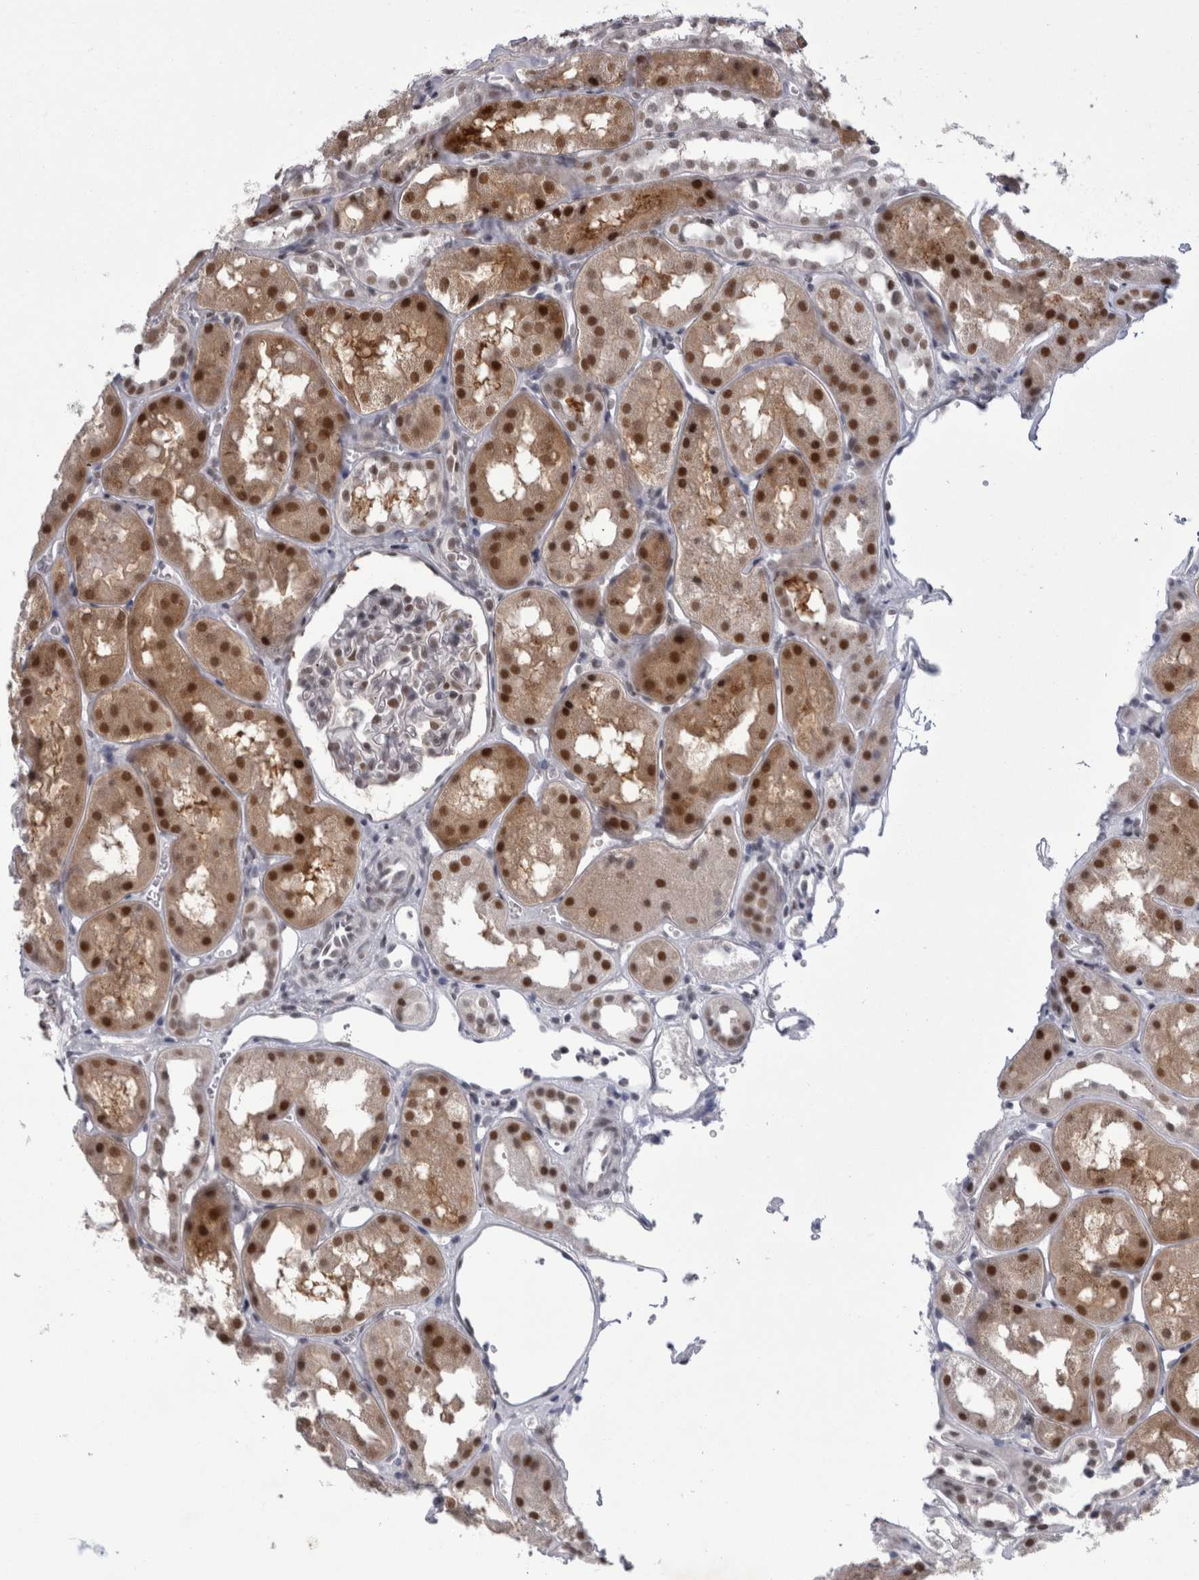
{"staining": {"intensity": "moderate", "quantity": "<25%", "location": "nuclear"}, "tissue": "kidney", "cell_type": "Cells in glomeruli", "image_type": "normal", "snomed": [{"axis": "morphology", "description": "Normal tissue, NOS"}, {"axis": "topography", "description": "Kidney"}], "caption": "Immunohistochemical staining of normal kidney demonstrates <25% levels of moderate nuclear protein expression in about <25% of cells in glomeruli.", "gene": "PSMB2", "patient": {"sex": "male", "age": 16}}